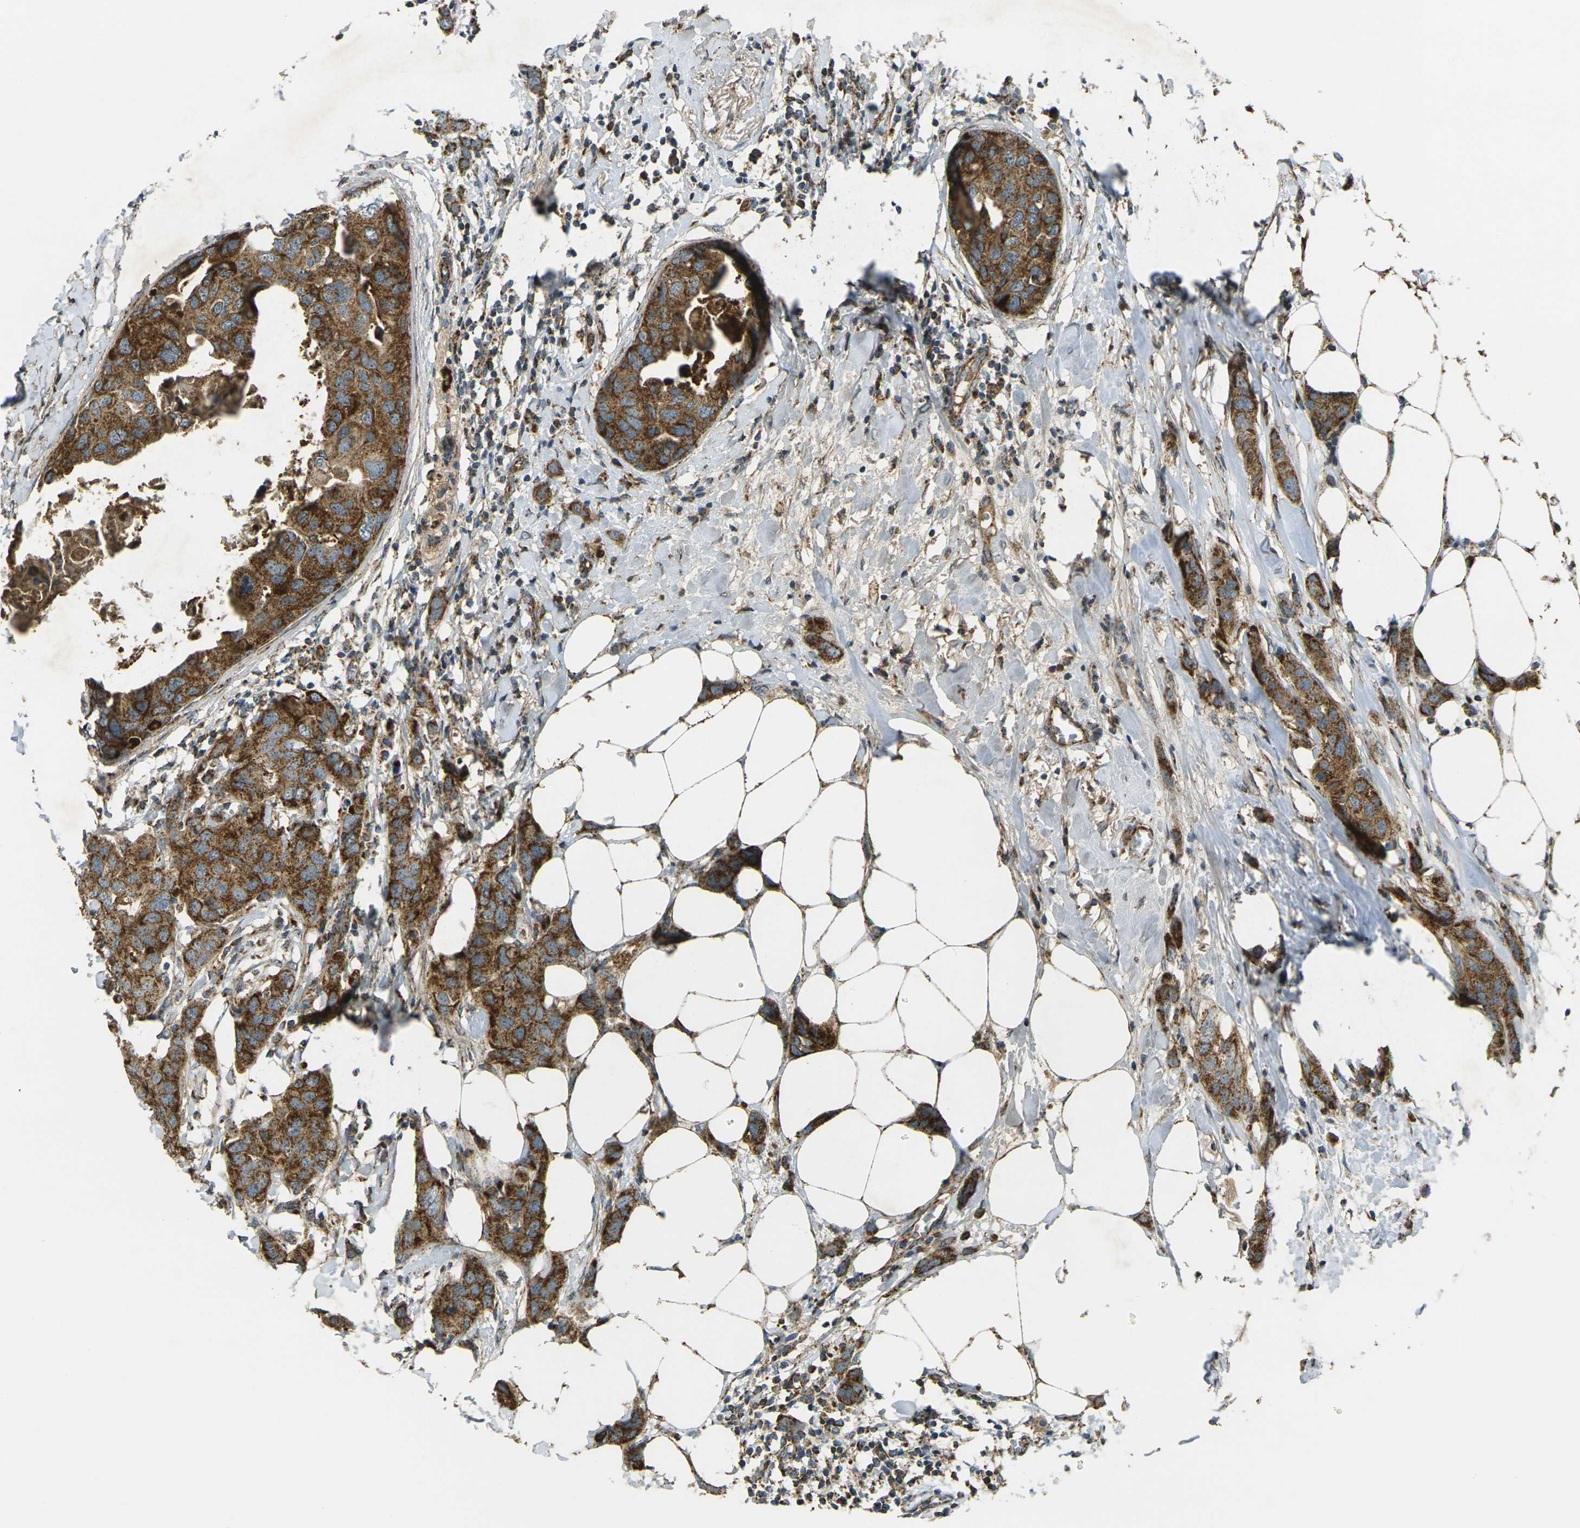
{"staining": {"intensity": "strong", "quantity": ">75%", "location": "cytoplasmic/membranous"}, "tissue": "breast cancer", "cell_type": "Tumor cells", "image_type": "cancer", "snomed": [{"axis": "morphology", "description": "Duct carcinoma"}, {"axis": "topography", "description": "Breast"}], "caption": "Approximately >75% of tumor cells in intraductal carcinoma (breast) show strong cytoplasmic/membranous protein staining as visualized by brown immunohistochemical staining.", "gene": "IGF1R", "patient": {"sex": "female", "age": 50}}